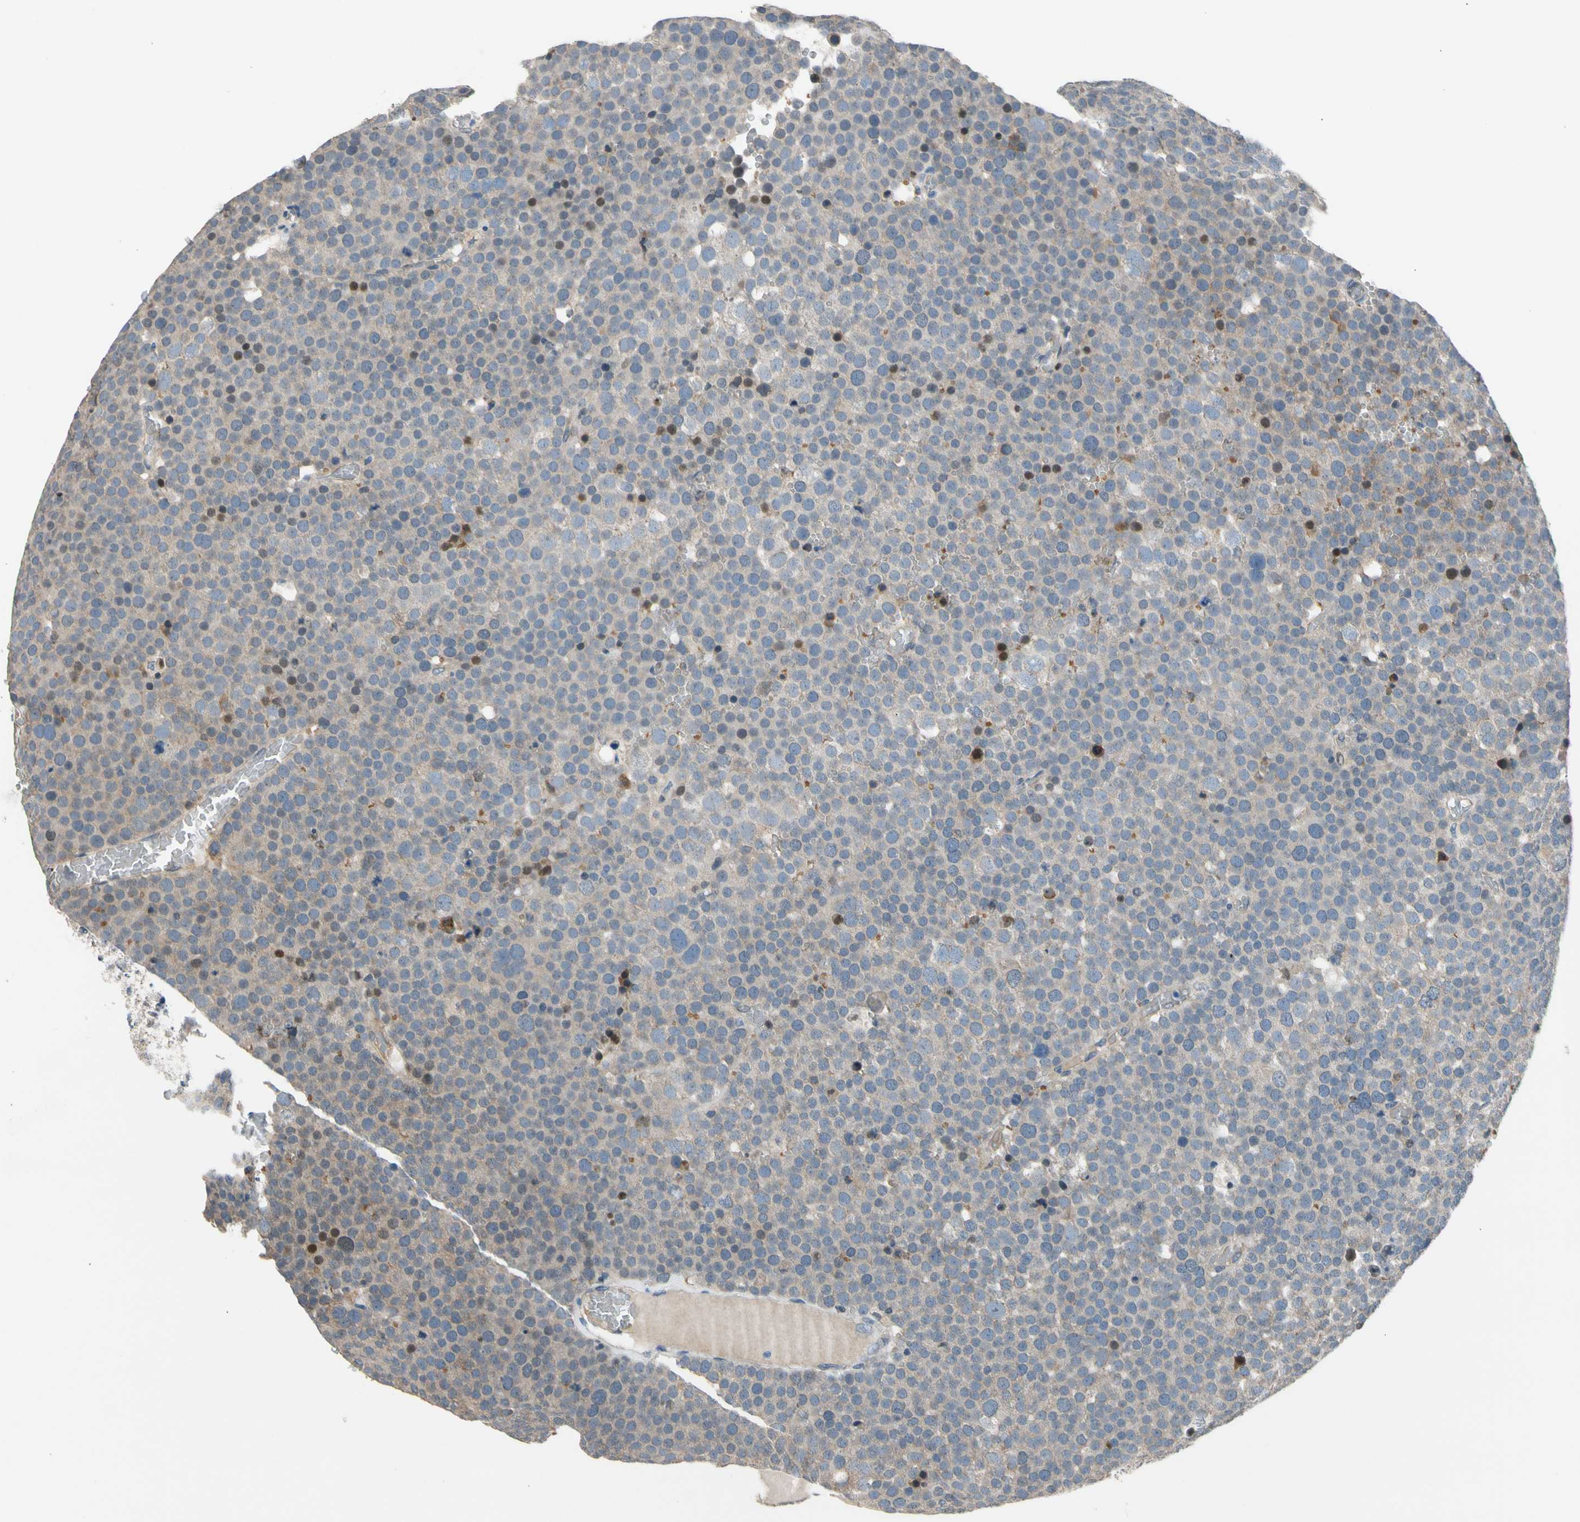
{"staining": {"intensity": "negative", "quantity": "none", "location": "none"}, "tissue": "testis cancer", "cell_type": "Tumor cells", "image_type": "cancer", "snomed": [{"axis": "morphology", "description": "Seminoma, NOS"}, {"axis": "topography", "description": "Testis"}], "caption": "This photomicrograph is of testis cancer stained with IHC to label a protein in brown with the nuclei are counter-stained blue. There is no expression in tumor cells. (Brightfield microscopy of DAB (3,3'-diaminobenzidine) immunohistochemistry at high magnification).", "gene": "ZNF184", "patient": {"sex": "male", "age": 71}}